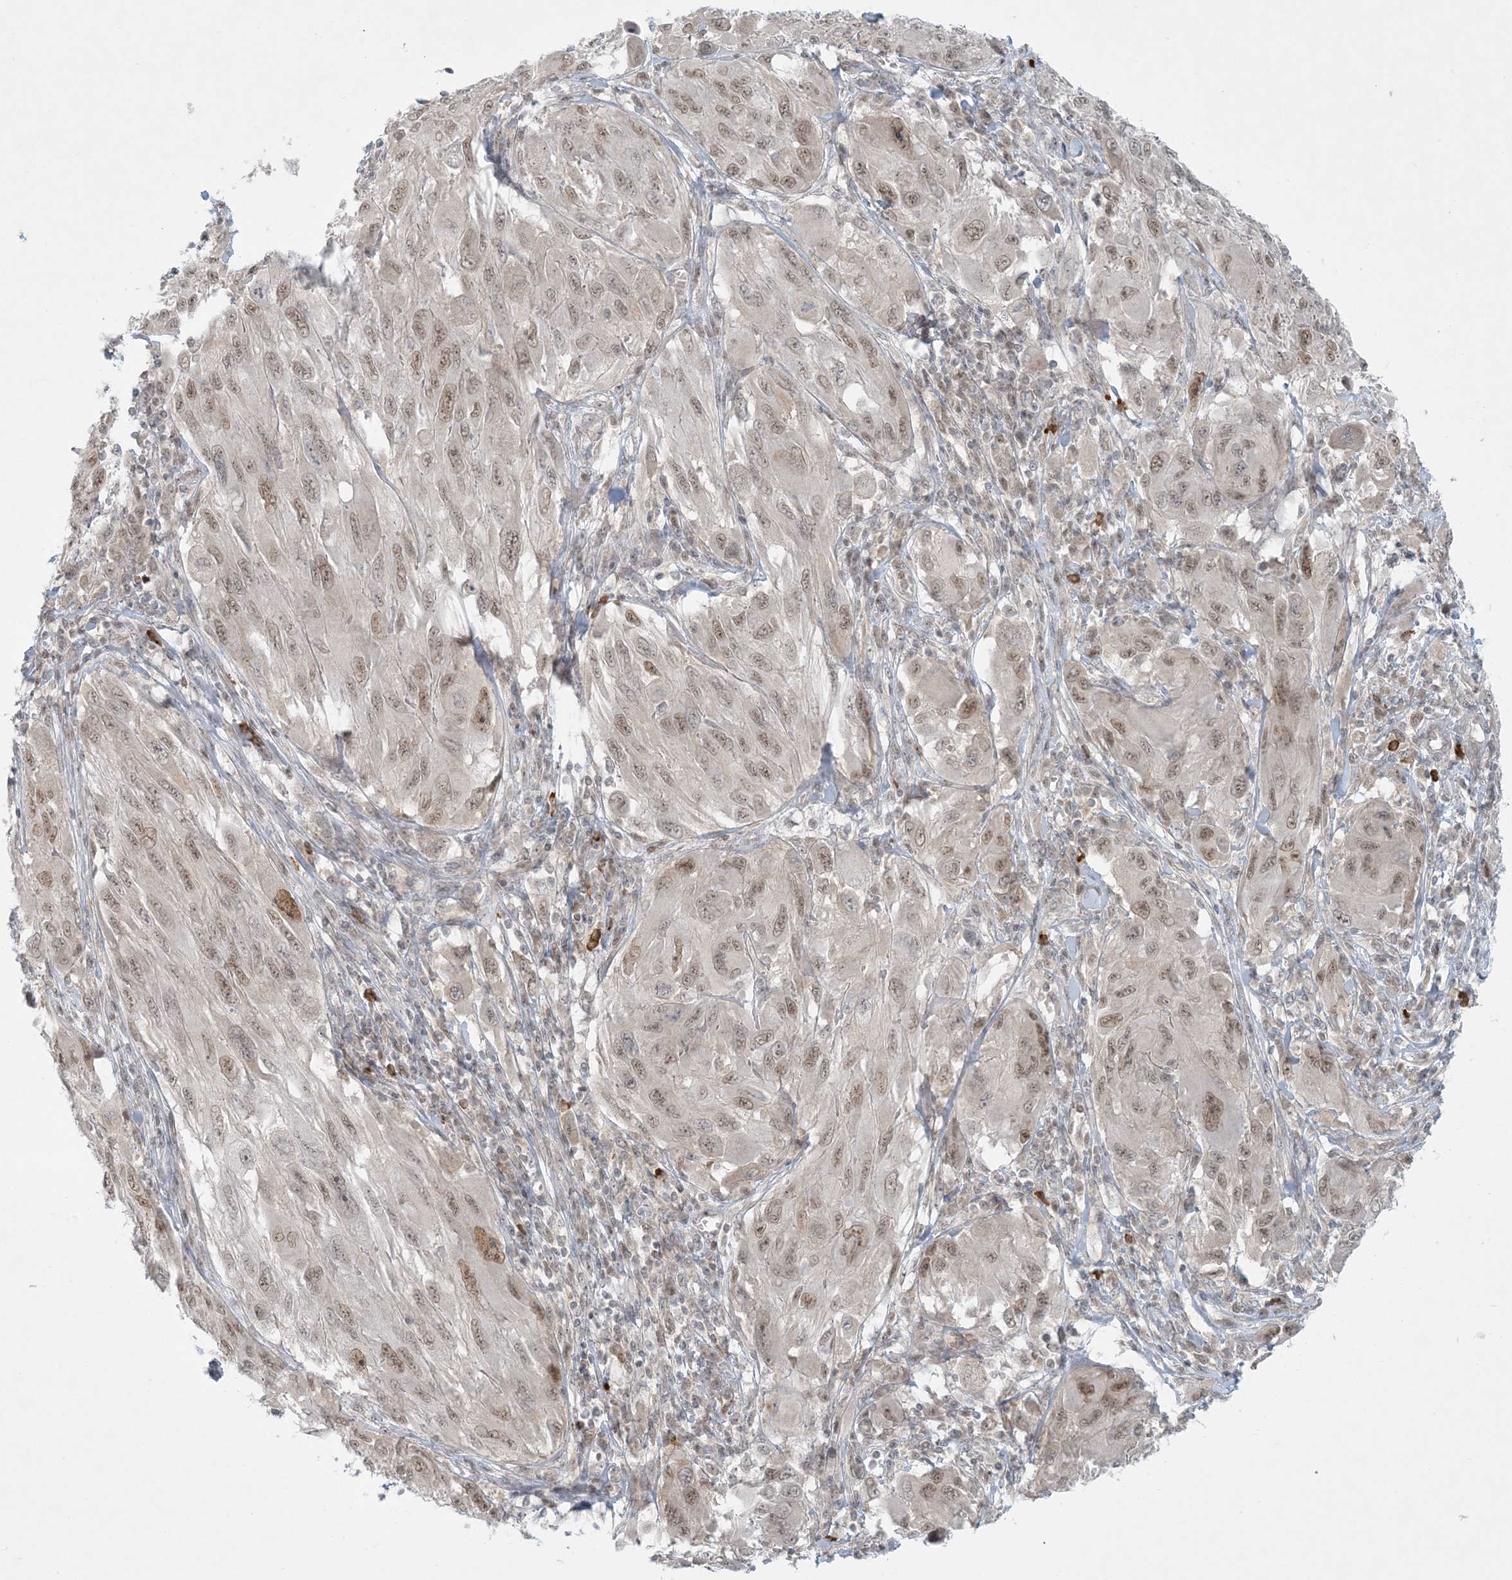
{"staining": {"intensity": "moderate", "quantity": ">75%", "location": "nuclear"}, "tissue": "melanoma", "cell_type": "Tumor cells", "image_type": "cancer", "snomed": [{"axis": "morphology", "description": "Malignant melanoma, NOS"}, {"axis": "topography", "description": "Skin"}], "caption": "Melanoma stained with DAB (3,3'-diaminobenzidine) immunohistochemistry demonstrates medium levels of moderate nuclear staining in approximately >75% of tumor cells.", "gene": "OBI1", "patient": {"sex": "female", "age": 91}}